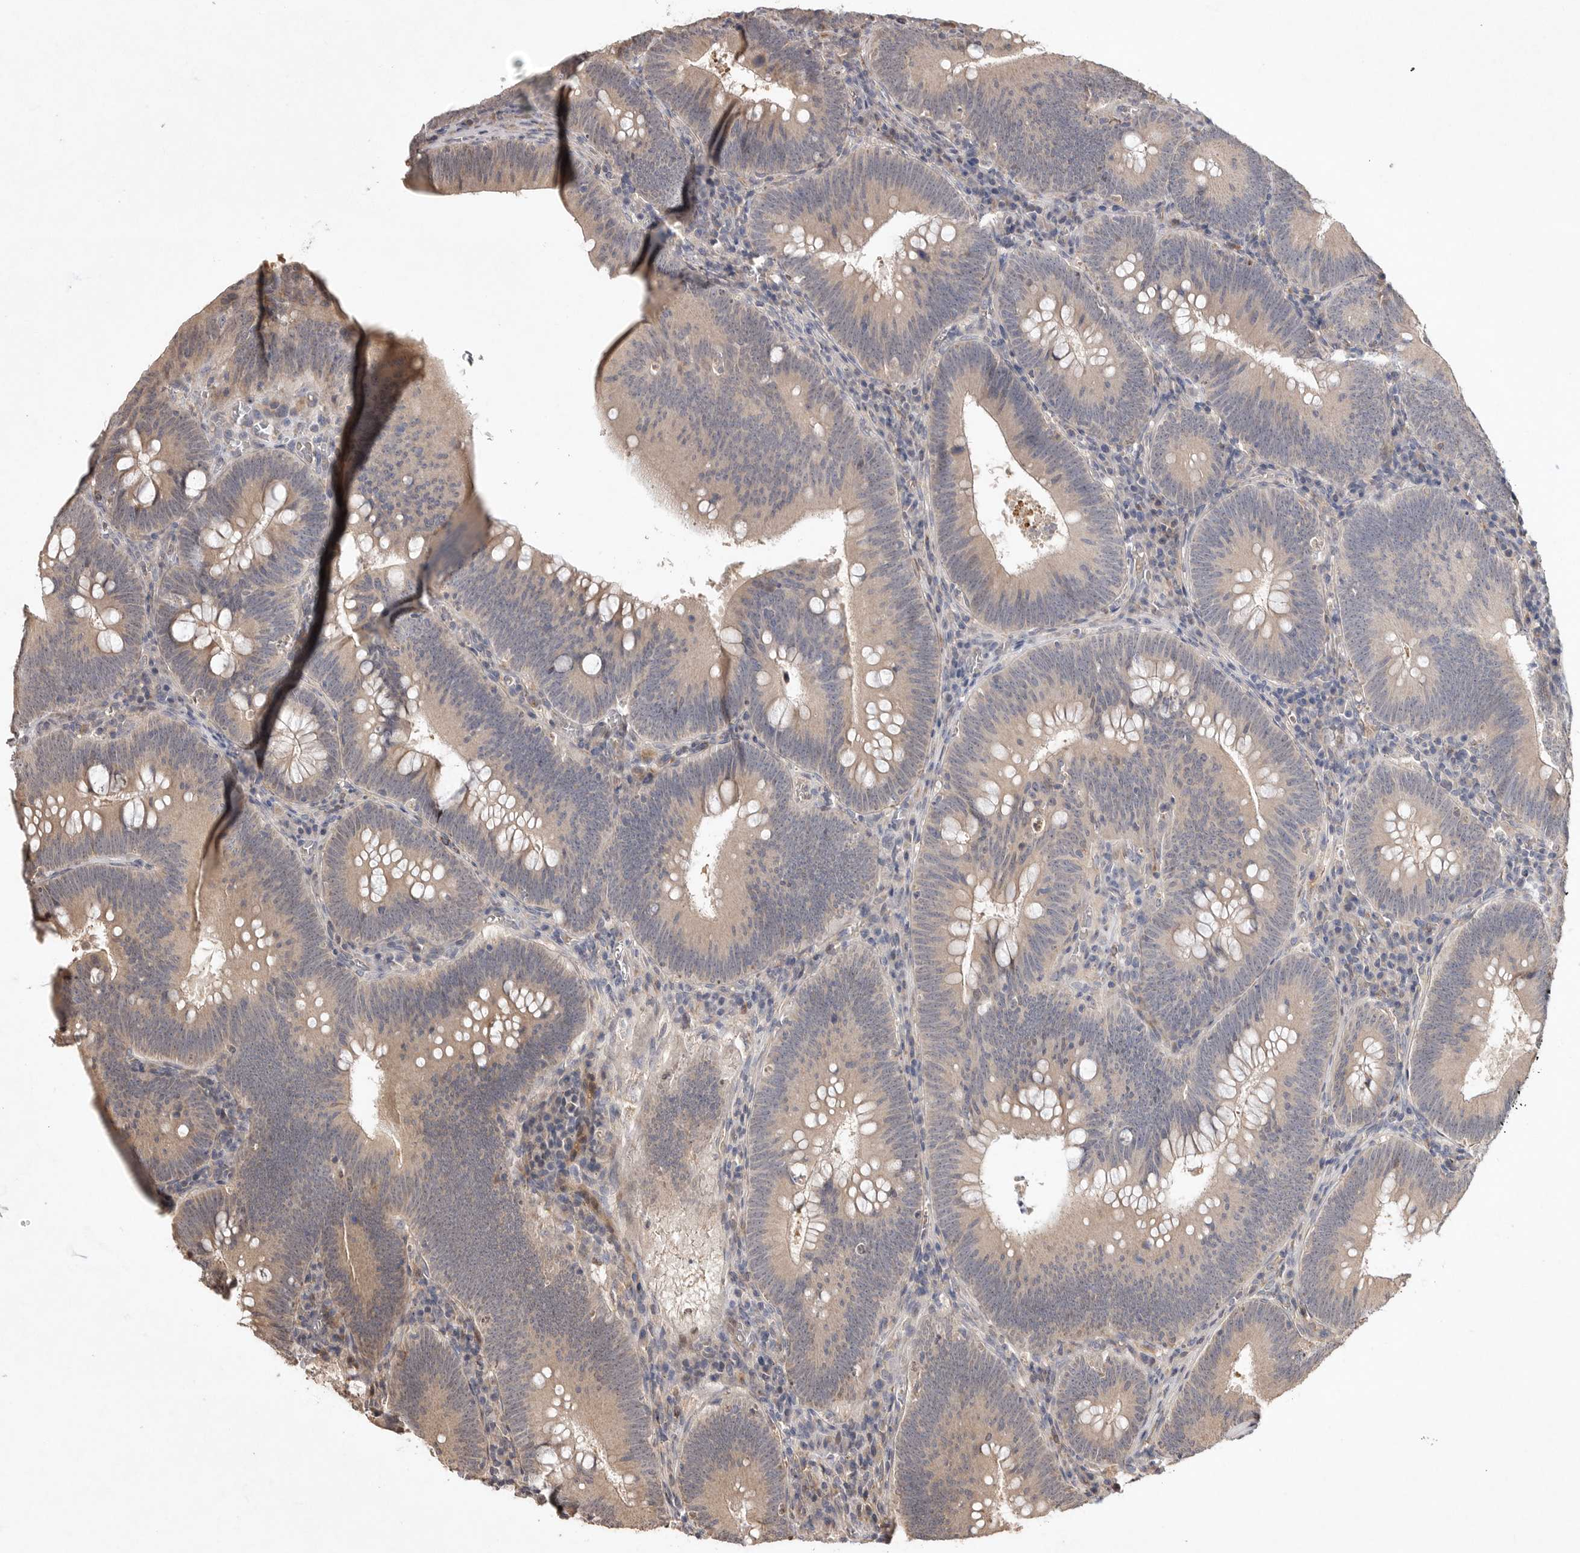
{"staining": {"intensity": "moderate", "quantity": "25%-75%", "location": "cytoplasmic/membranous"}, "tissue": "colorectal cancer", "cell_type": "Tumor cells", "image_type": "cancer", "snomed": [{"axis": "morphology", "description": "Normal tissue, NOS"}, {"axis": "topography", "description": "Colon"}], "caption": "Protein analysis of colorectal cancer tissue demonstrates moderate cytoplasmic/membranous expression in approximately 25%-75% of tumor cells.", "gene": "VN1R4", "patient": {"sex": "female", "age": 82}}